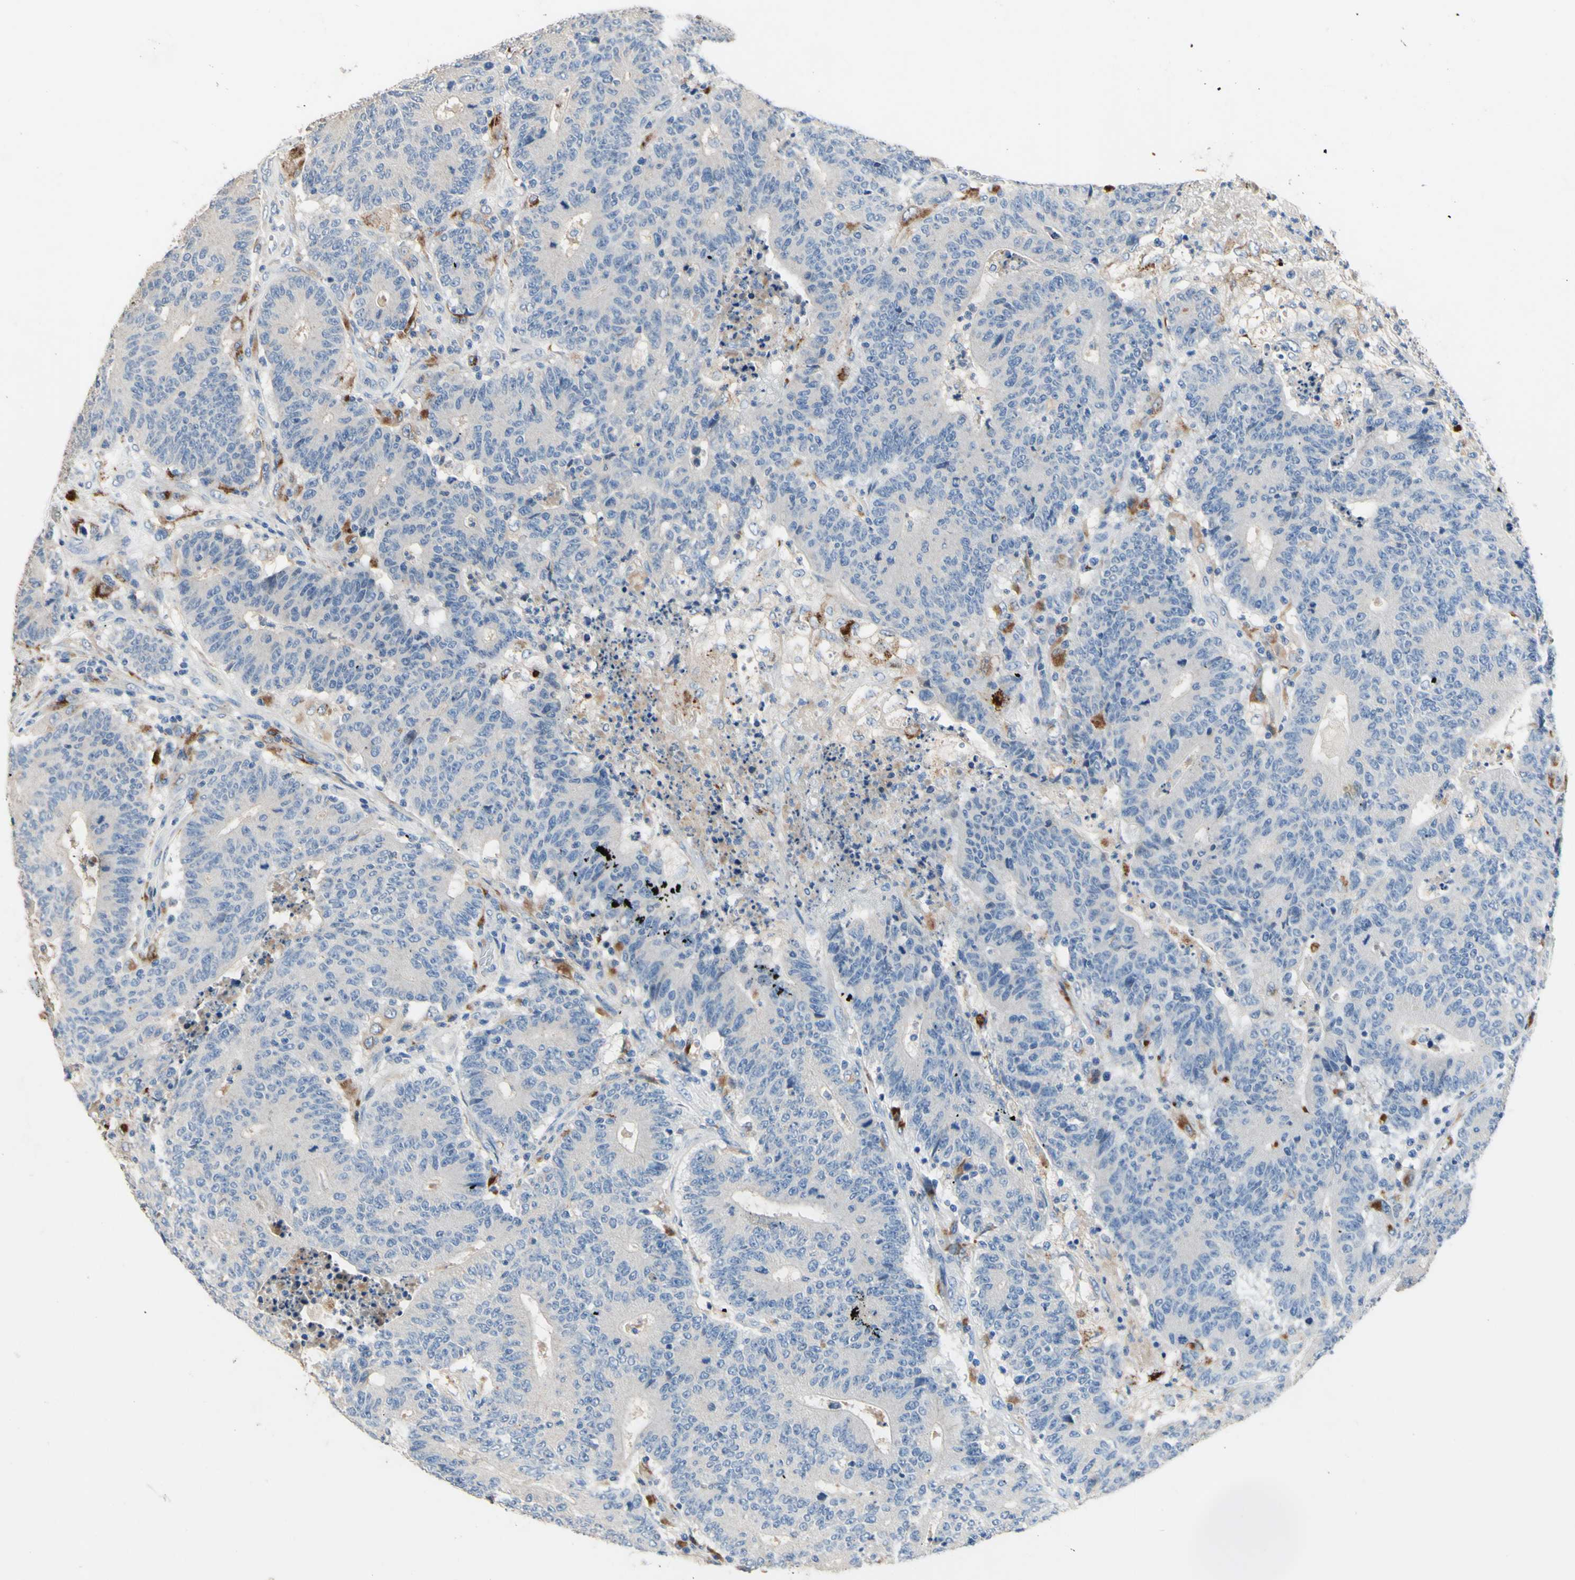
{"staining": {"intensity": "negative", "quantity": "none", "location": "none"}, "tissue": "colorectal cancer", "cell_type": "Tumor cells", "image_type": "cancer", "snomed": [{"axis": "morphology", "description": "Normal tissue, NOS"}, {"axis": "morphology", "description": "Adenocarcinoma, NOS"}, {"axis": "topography", "description": "Colon"}], "caption": "The image demonstrates no staining of tumor cells in colorectal cancer. The staining is performed using DAB brown chromogen with nuclei counter-stained in using hematoxylin.", "gene": "CDON", "patient": {"sex": "female", "age": 75}}